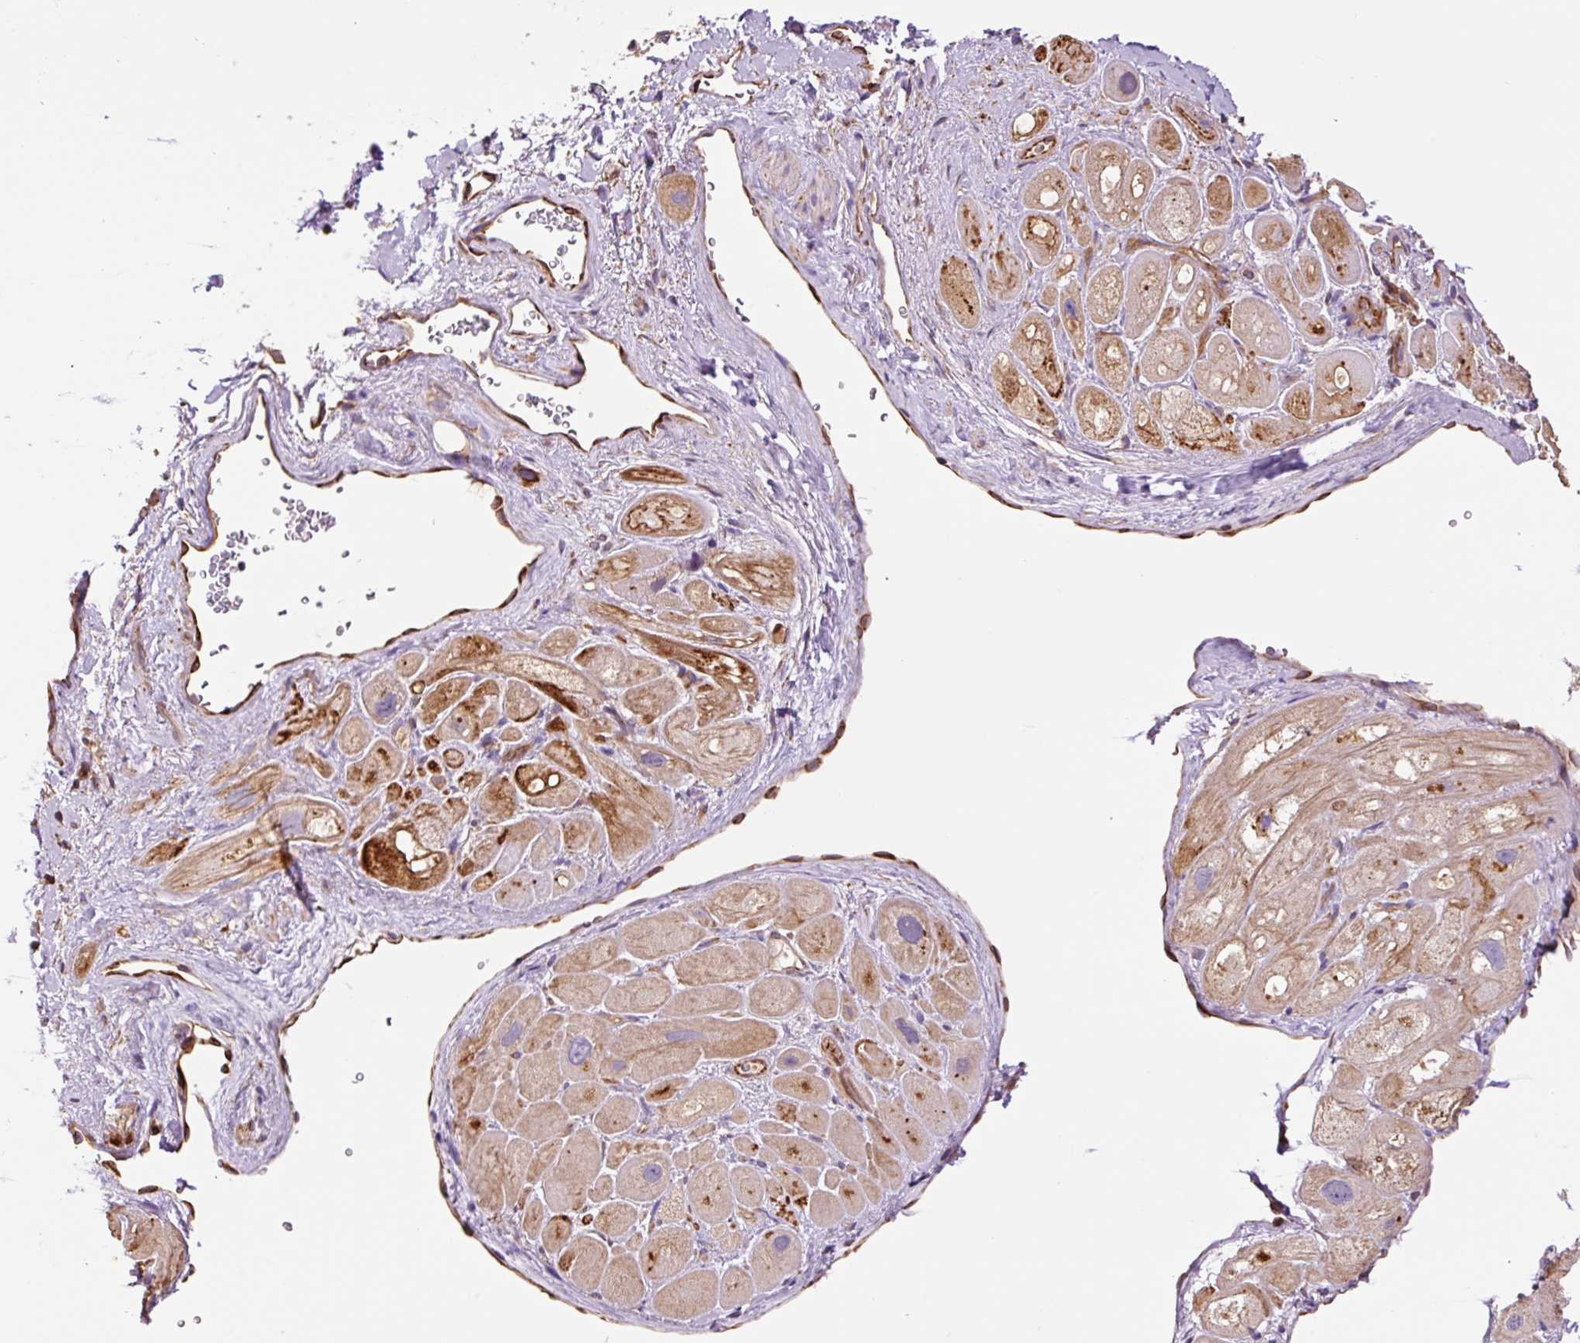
{"staining": {"intensity": "strong", "quantity": "<25%", "location": "cytoplasmic/membranous"}, "tissue": "heart muscle", "cell_type": "Cardiomyocytes", "image_type": "normal", "snomed": [{"axis": "morphology", "description": "Normal tissue, NOS"}, {"axis": "topography", "description": "Heart"}], "caption": "Heart muscle was stained to show a protein in brown. There is medium levels of strong cytoplasmic/membranous positivity in about <25% of cardiomyocytes.", "gene": "PCK2", "patient": {"sex": "male", "age": 49}}